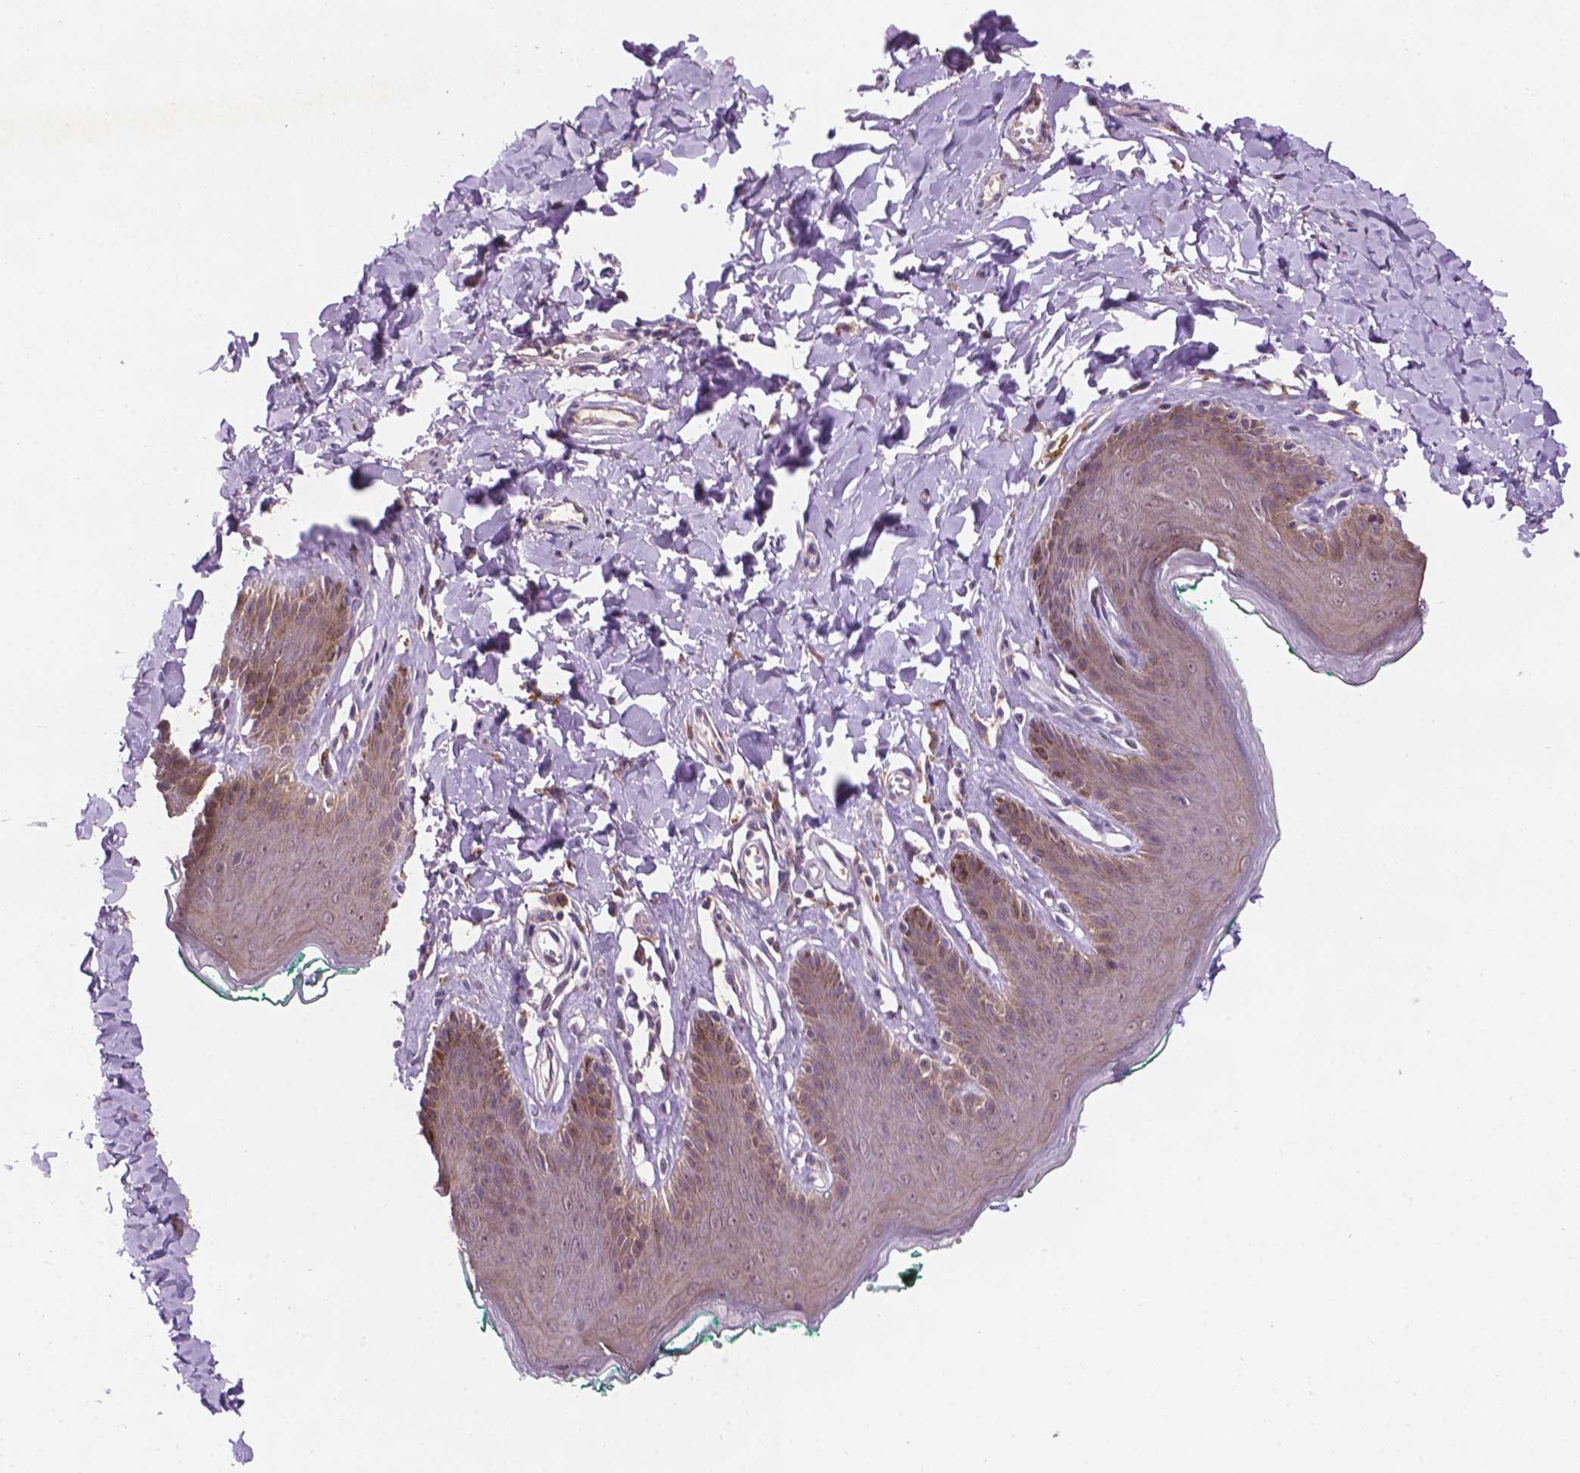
{"staining": {"intensity": "moderate", "quantity": "25%-75%", "location": "nuclear"}, "tissue": "skin", "cell_type": "Epidermal cells", "image_type": "normal", "snomed": [{"axis": "morphology", "description": "Normal tissue, NOS"}, {"axis": "topography", "description": "Vulva"}, {"axis": "topography", "description": "Peripheral nerve tissue"}], "caption": "Protein expression analysis of normal human skin reveals moderate nuclear expression in approximately 25%-75% of epidermal cells. The protein is stained brown, and the nuclei are stained in blue (DAB (3,3'-diaminobenzidine) IHC with brightfield microscopy, high magnification).", "gene": "GXYLT2", "patient": {"sex": "female", "age": 66}}